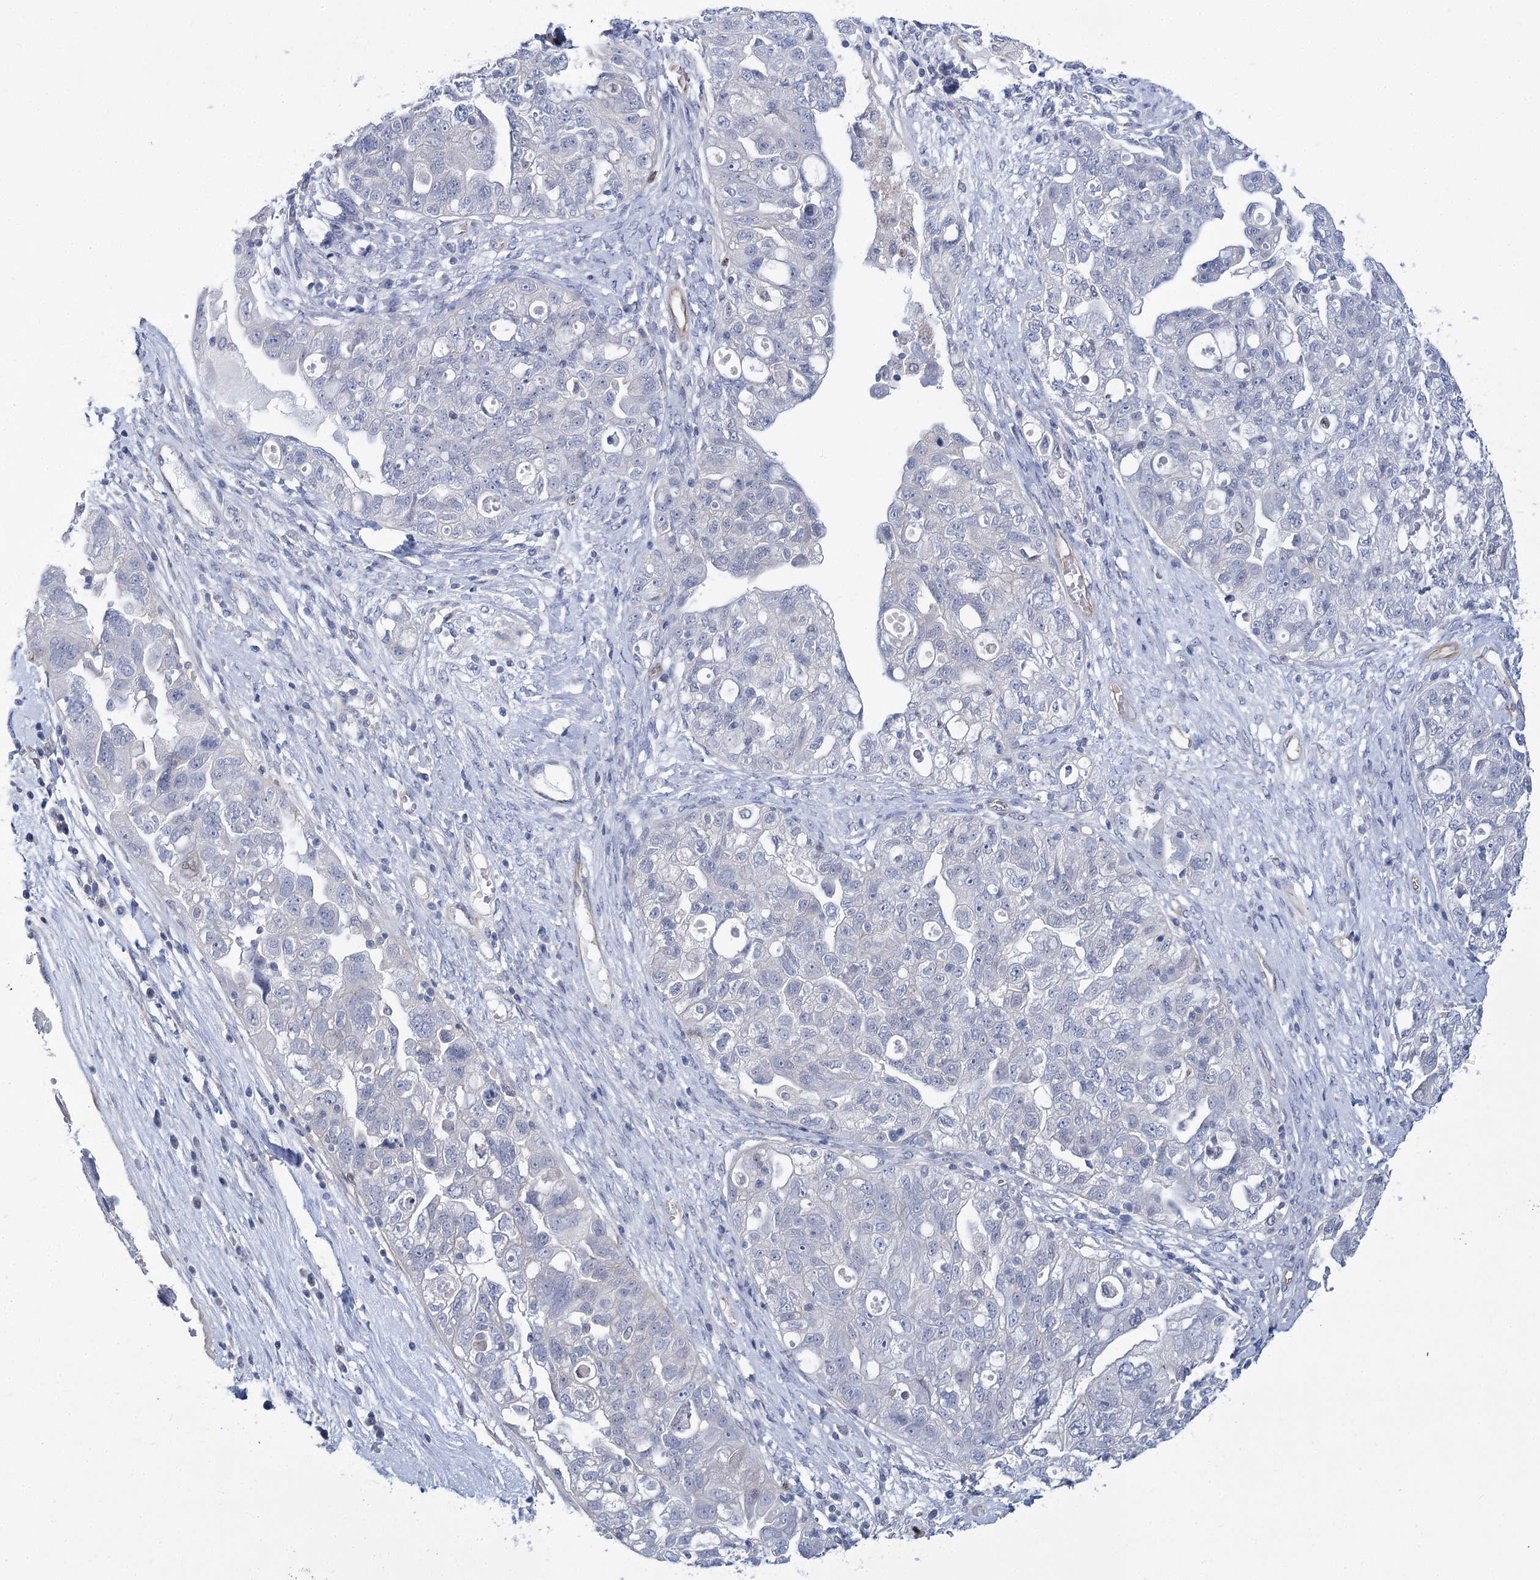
{"staining": {"intensity": "negative", "quantity": "none", "location": "none"}, "tissue": "ovarian cancer", "cell_type": "Tumor cells", "image_type": "cancer", "snomed": [{"axis": "morphology", "description": "Carcinoma, NOS"}, {"axis": "morphology", "description": "Cystadenocarcinoma, serous, NOS"}, {"axis": "topography", "description": "Ovary"}], "caption": "This image is of ovarian carcinoma stained with immunohistochemistry to label a protein in brown with the nuclei are counter-stained blue. There is no positivity in tumor cells.", "gene": "THAP6", "patient": {"sex": "female", "age": 69}}